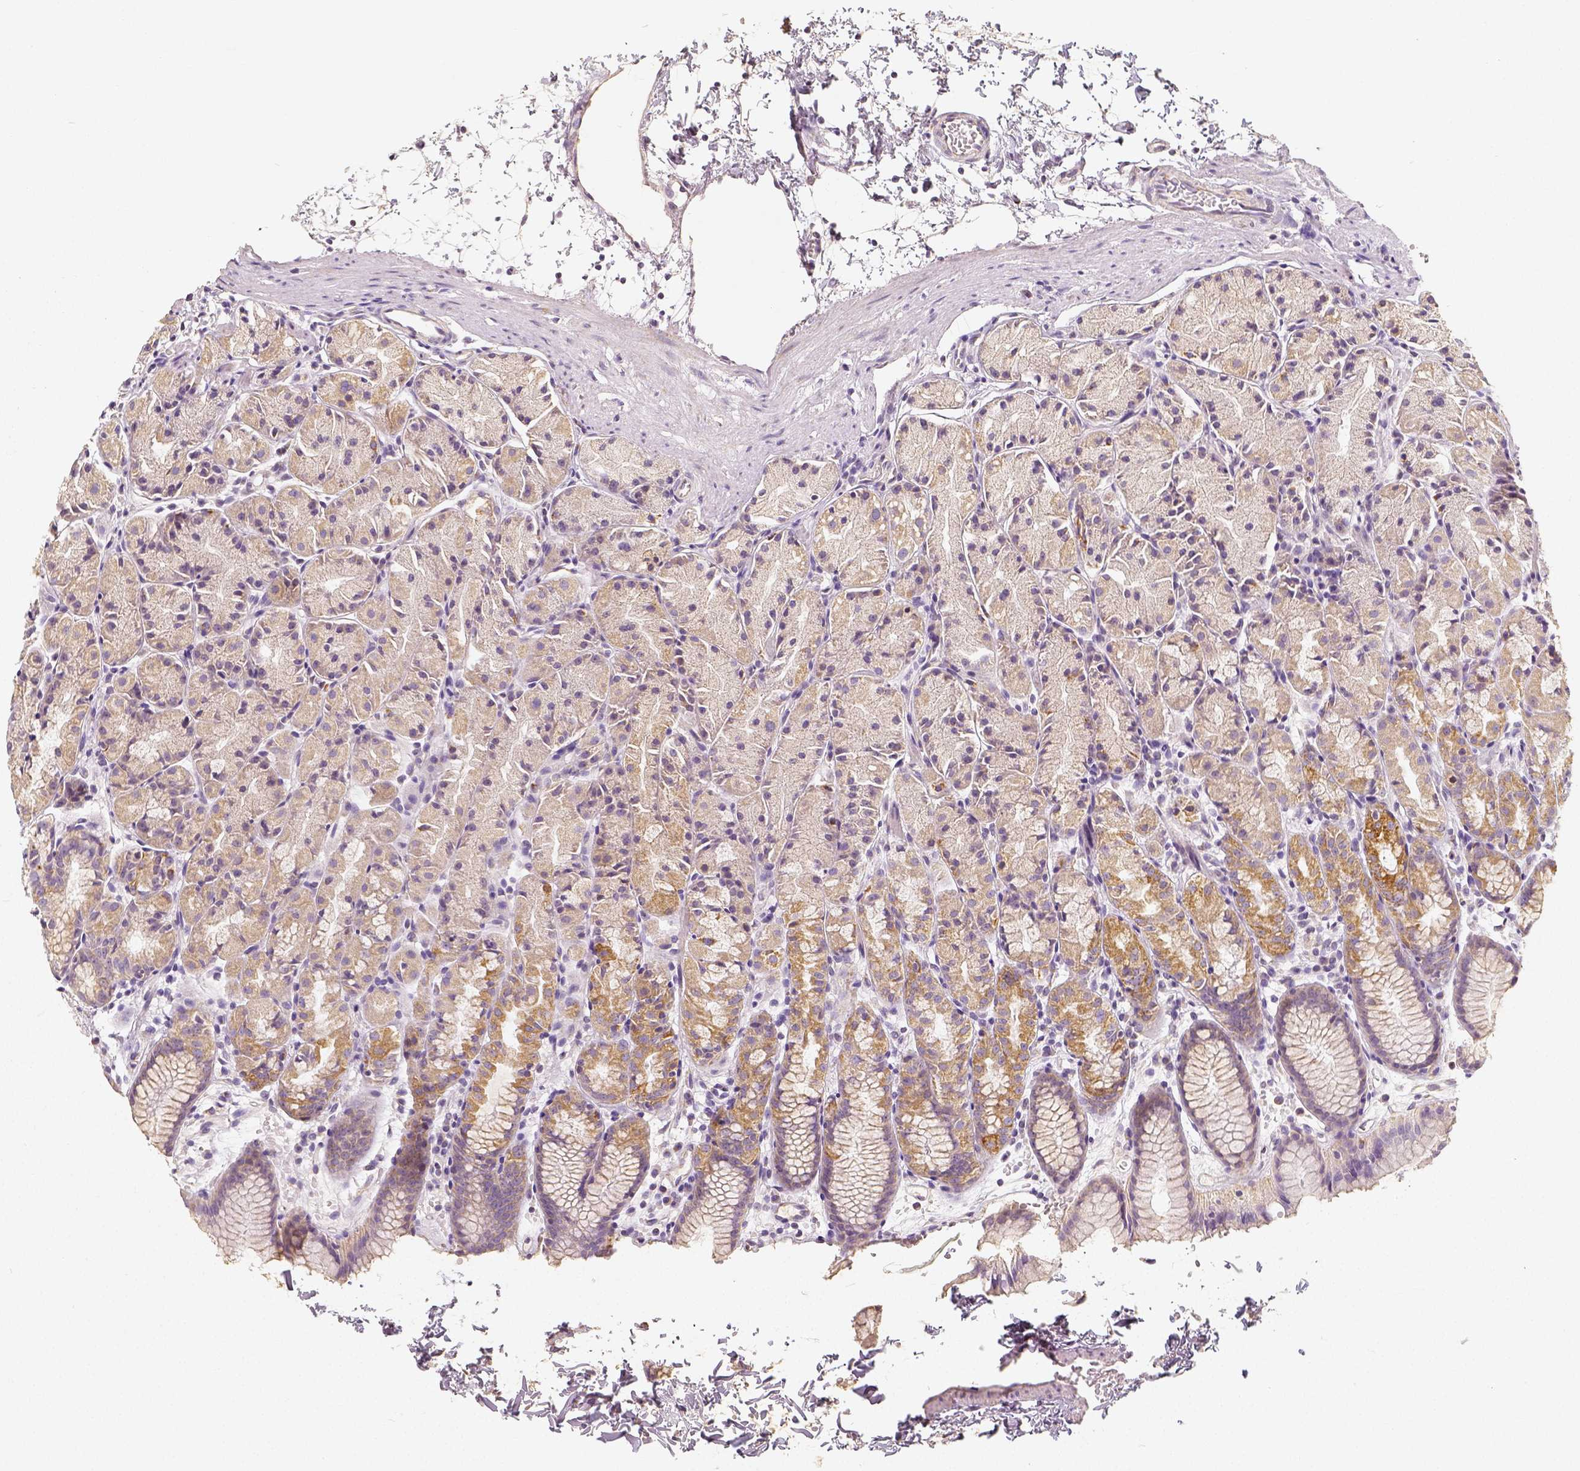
{"staining": {"intensity": "moderate", "quantity": "<25%", "location": "cytoplasmic/membranous"}, "tissue": "stomach", "cell_type": "Glandular cells", "image_type": "normal", "snomed": [{"axis": "morphology", "description": "Normal tissue, NOS"}, {"axis": "topography", "description": "Stomach, upper"}], "caption": "High-power microscopy captured an IHC photomicrograph of unremarkable stomach, revealing moderate cytoplasmic/membranous staining in about <25% of glandular cells.", "gene": "PGAM5", "patient": {"sex": "male", "age": 47}}